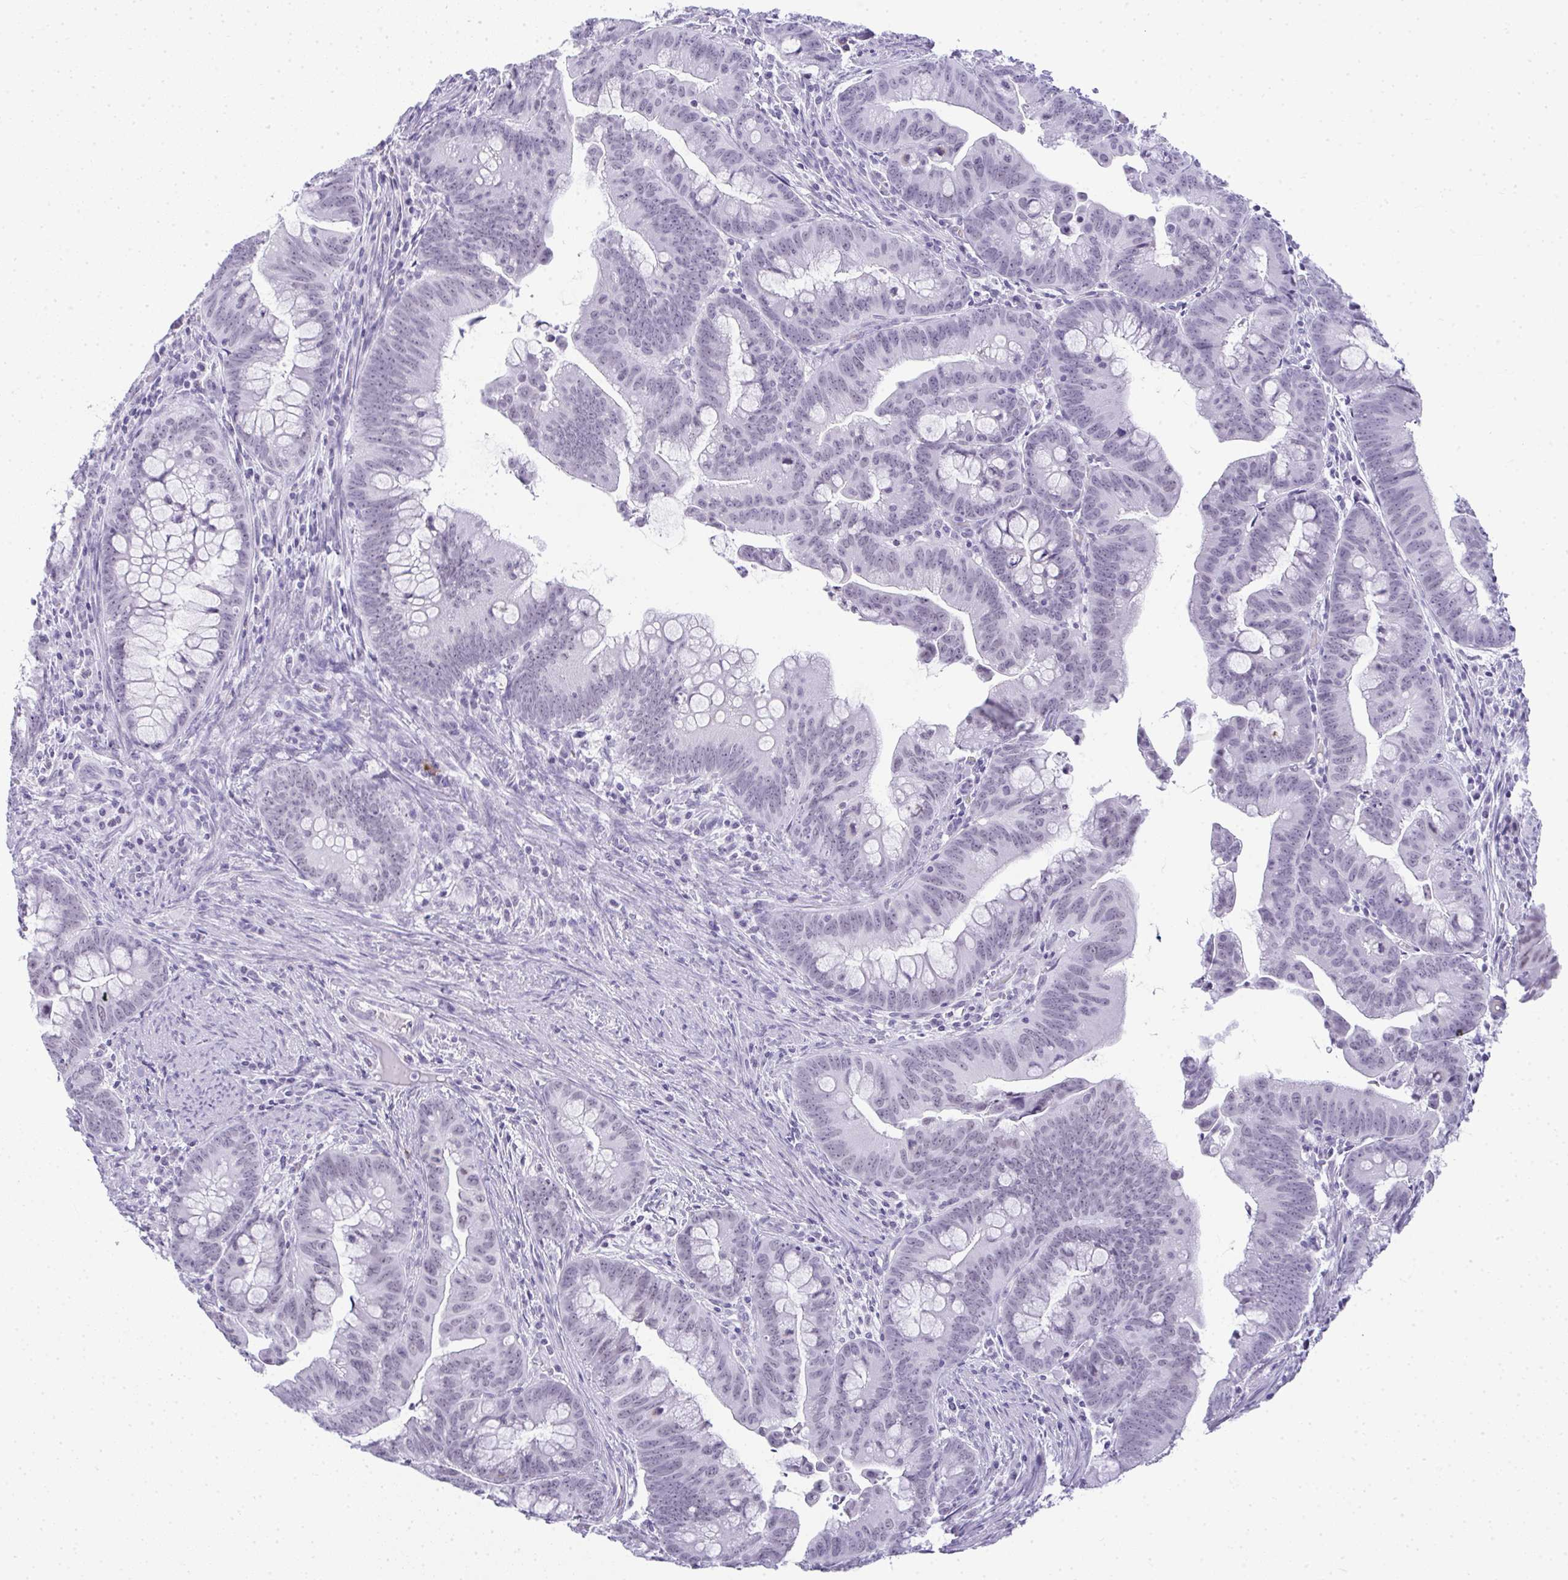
{"staining": {"intensity": "negative", "quantity": "none", "location": "none"}, "tissue": "colorectal cancer", "cell_type": "Tumor cells", "image_type": "cancer", "snomed": [{"axis": "morphology", "description": "Adenocarcinoma, NOS"}, {"axis": "topography", "description": "Colon"}], "caption": "The immunohistochemistry photomicrograph has no significant expression in tumor cells of colorectal cancer (adenocarcinoma) tissue.", "gene": "PLA2G1B", "patient": {"sex": "male", "age": 62}}